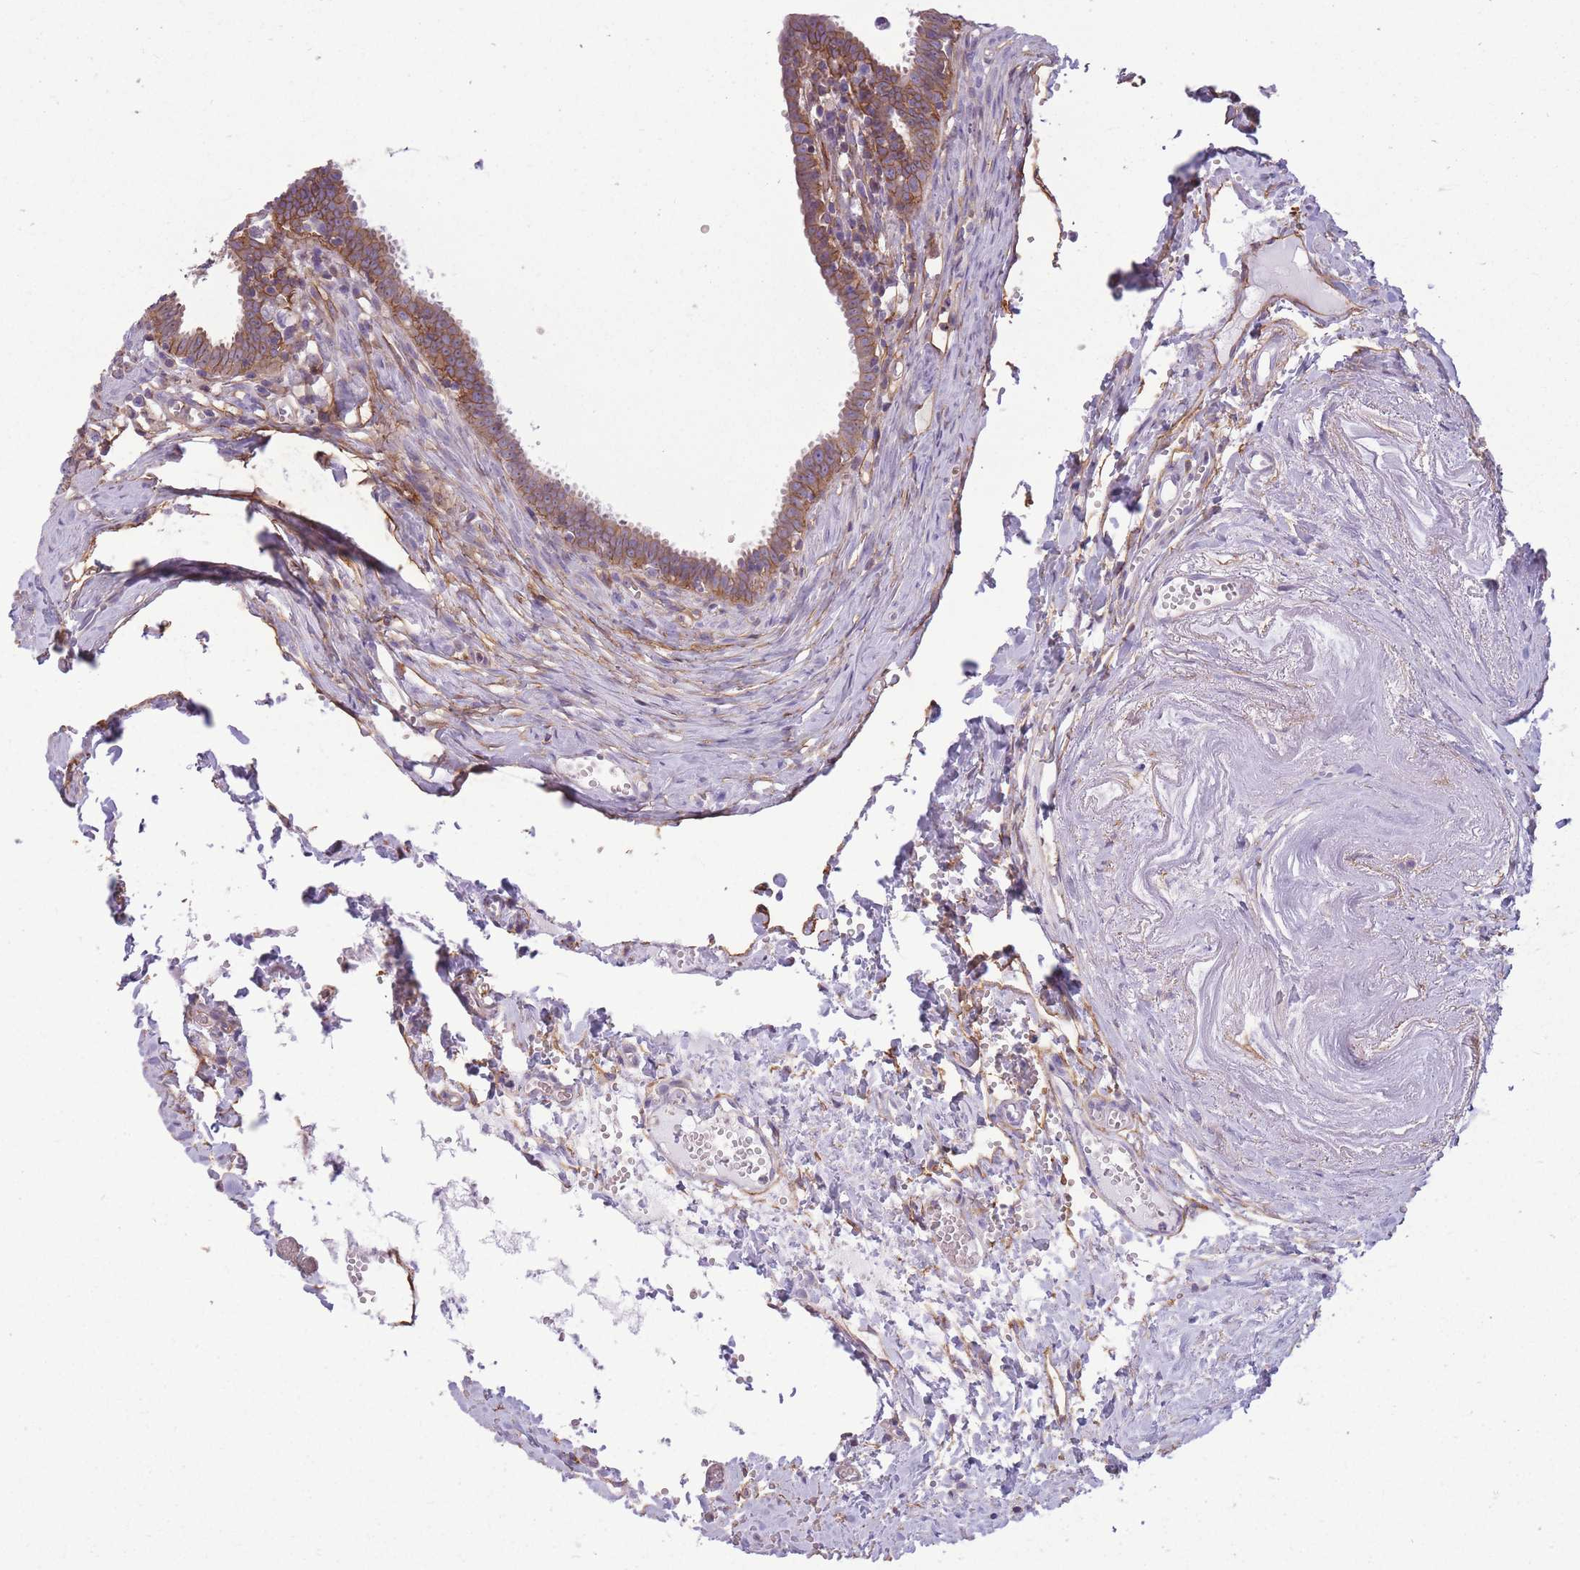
{"staining": {"intensity": "moderate", "quantity": ">75%", "location": "cytoplasmic/membranous"}, "tissue": "fallopian tube", "cell_type": "Glandular cells", "image_type": "normal", "snomed": [{"axis": "morphology", "description": "Normal tissue, NOS"}, {"axis": "morphology", "description": "Carcinoma, NOS"}, {"axis": "topography", "description": "Fallopian tube"}, {"axis": "topography", "description": "Ovary"}], "caption": "This micrograph shows IHC staining of benign fallopian tube, with medium moderate cytoplasmic/membranous expression in about >75% of glandular cells.", "gene": "ADD1", "patient": {"sex": "female", "age": 59}}